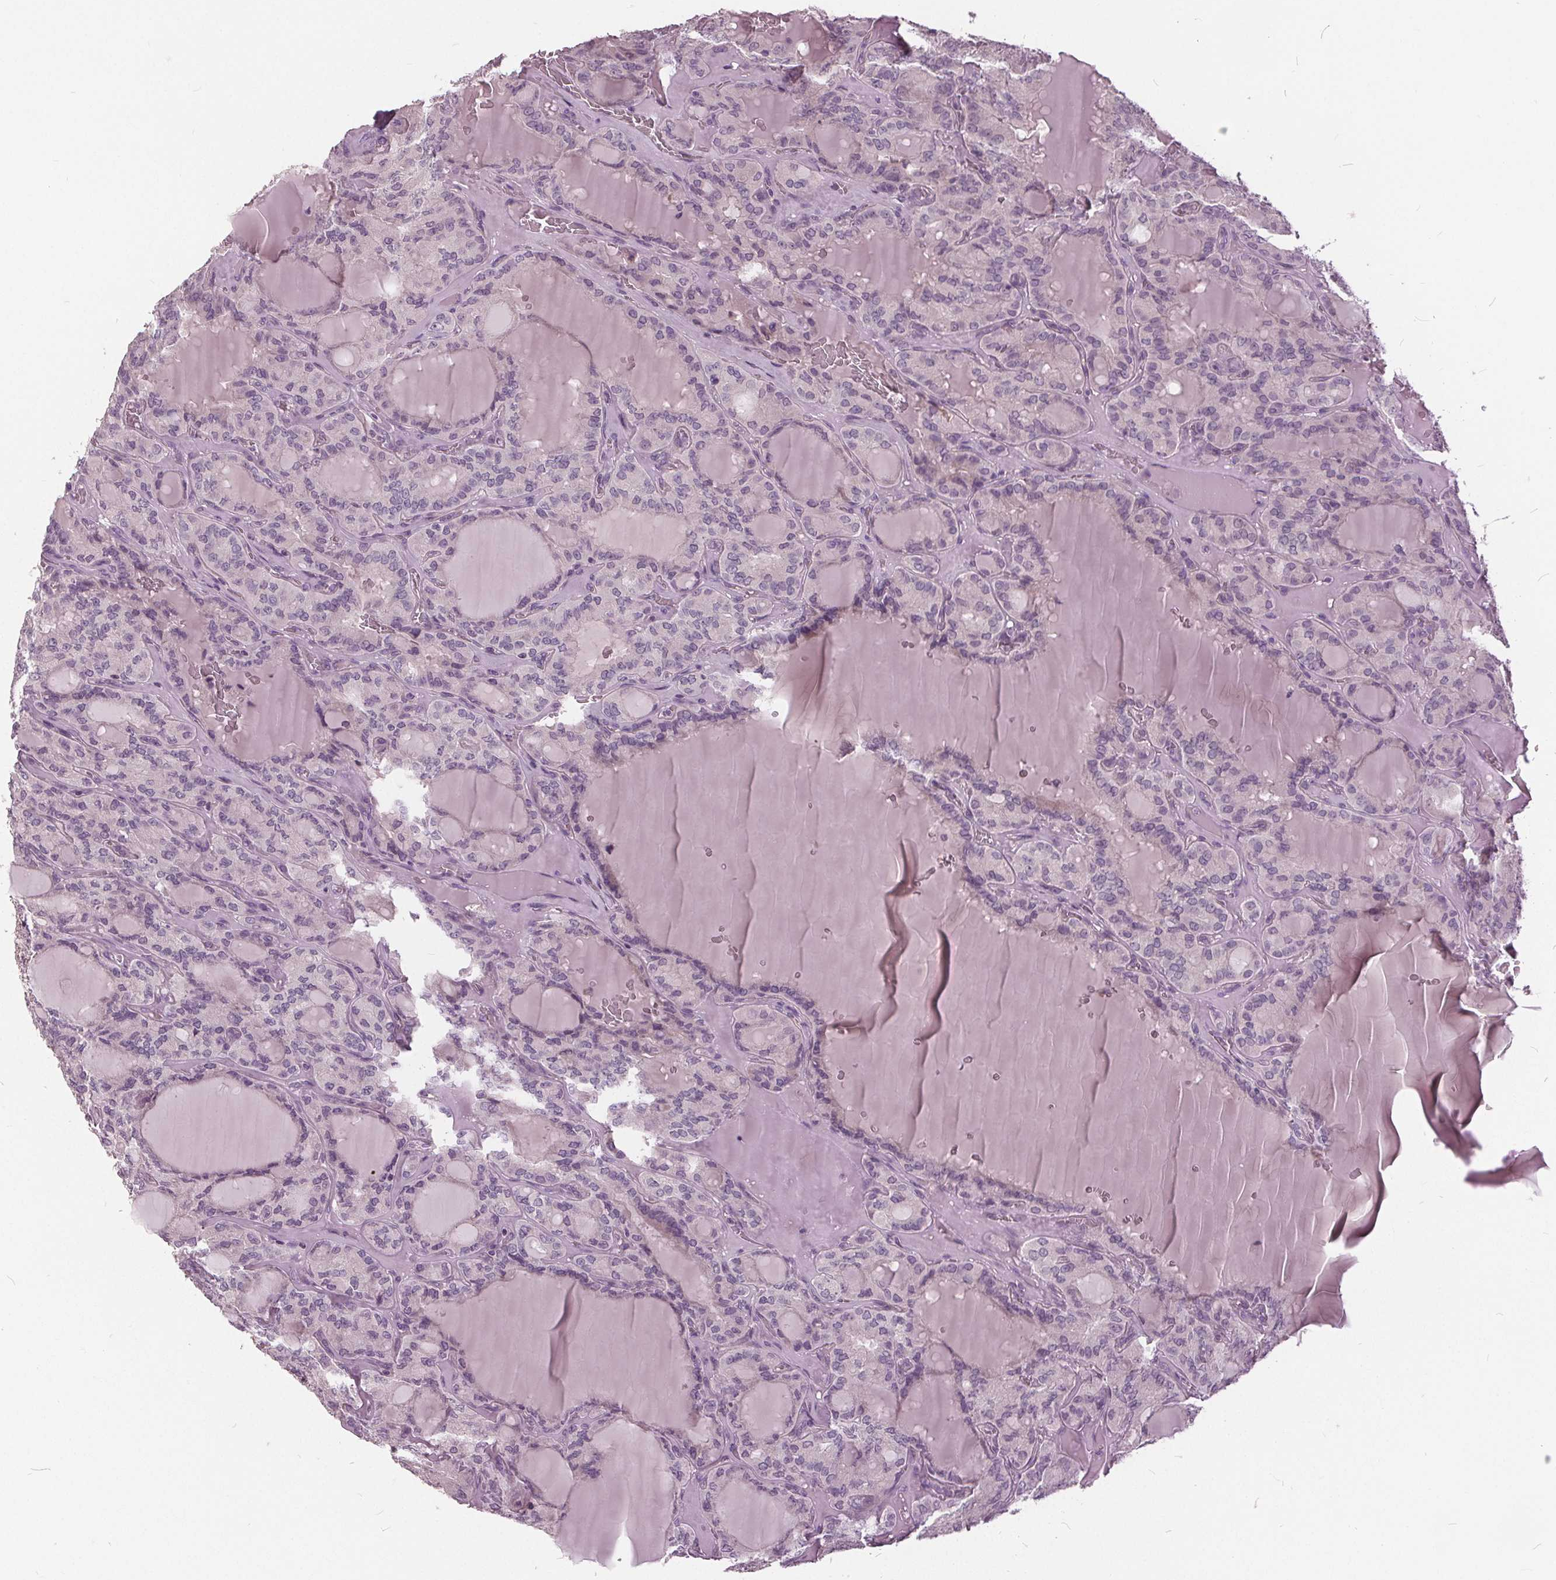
{"staining": {"intensity": "negative", "quantity": "none", "location": "none"}, "tissue": "thyroid cancer", "cell_type": "Tumor cells", "image_type": "cancer", "snomed": [{"axis": "morphology", "description": "Papillary adenocarcinoma, NOS"}, {"axis": "topography", "description": "Thyroid gland"}], "caption": "Immunohistochemistry (IHC) of thyroid papillary adenocarcinoma displays no positivity in tumor cells.", "gene": "KLK13", "patient": {"sex": "male", "age": 87}}